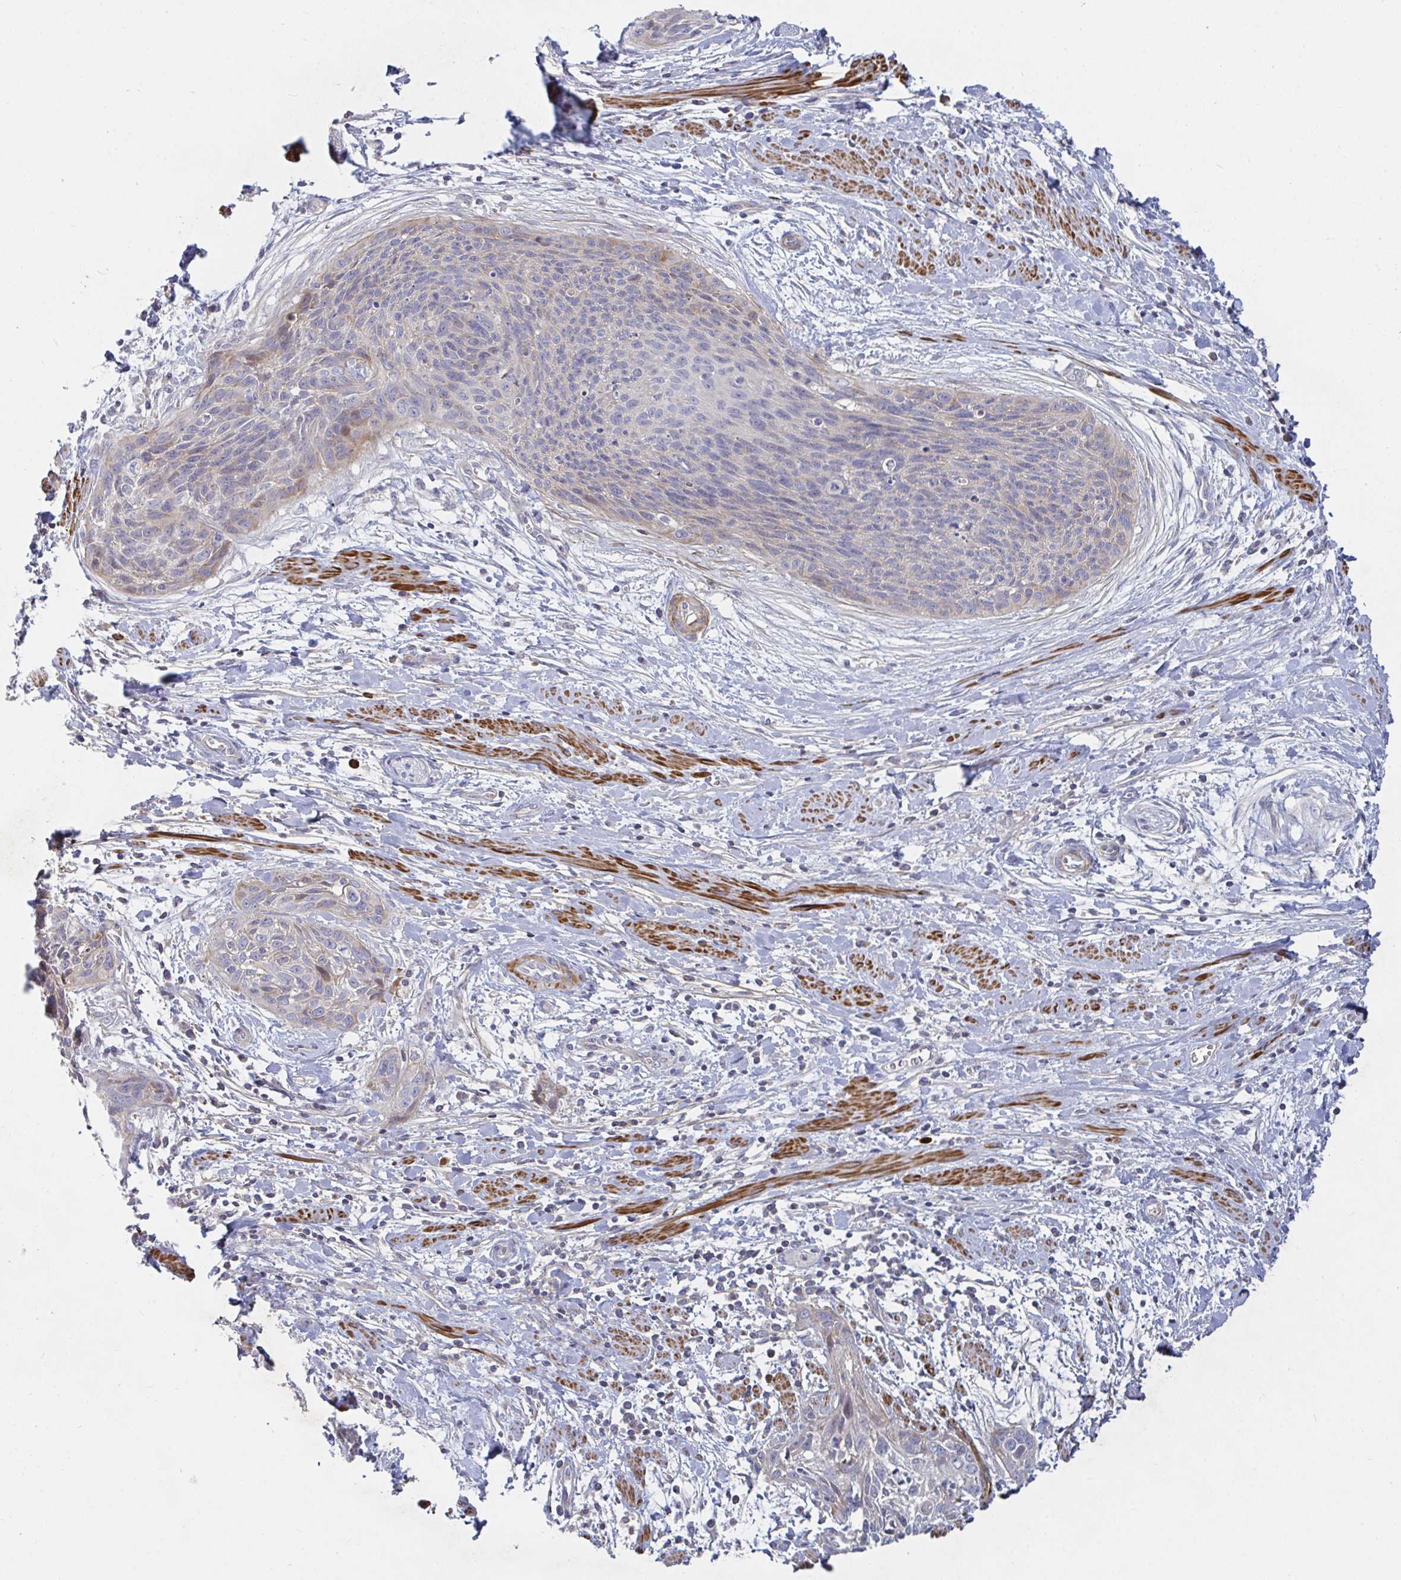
{"staining": {"intensity": "negative", "quantity": "none", "location": "none"}, "tissue": "cervical cancer", "cell_type": "Tumor cells", "image_type": "cancer", "snomed": [{"axis": "morphology", "description": "Squamous cell carcinoma, NOS"}, {"axis": "topography", "description": "Cervix"}], "caption": "This image is of squamous cell carcinoma (cervical) stained with immunohistochemistry (IHC) to label a protein in brown with the nuclei are counter-stained blue. There is no expression in tumor cells.", "gene": "SSH2", "patient": {"sex": "female", "age": 55}}